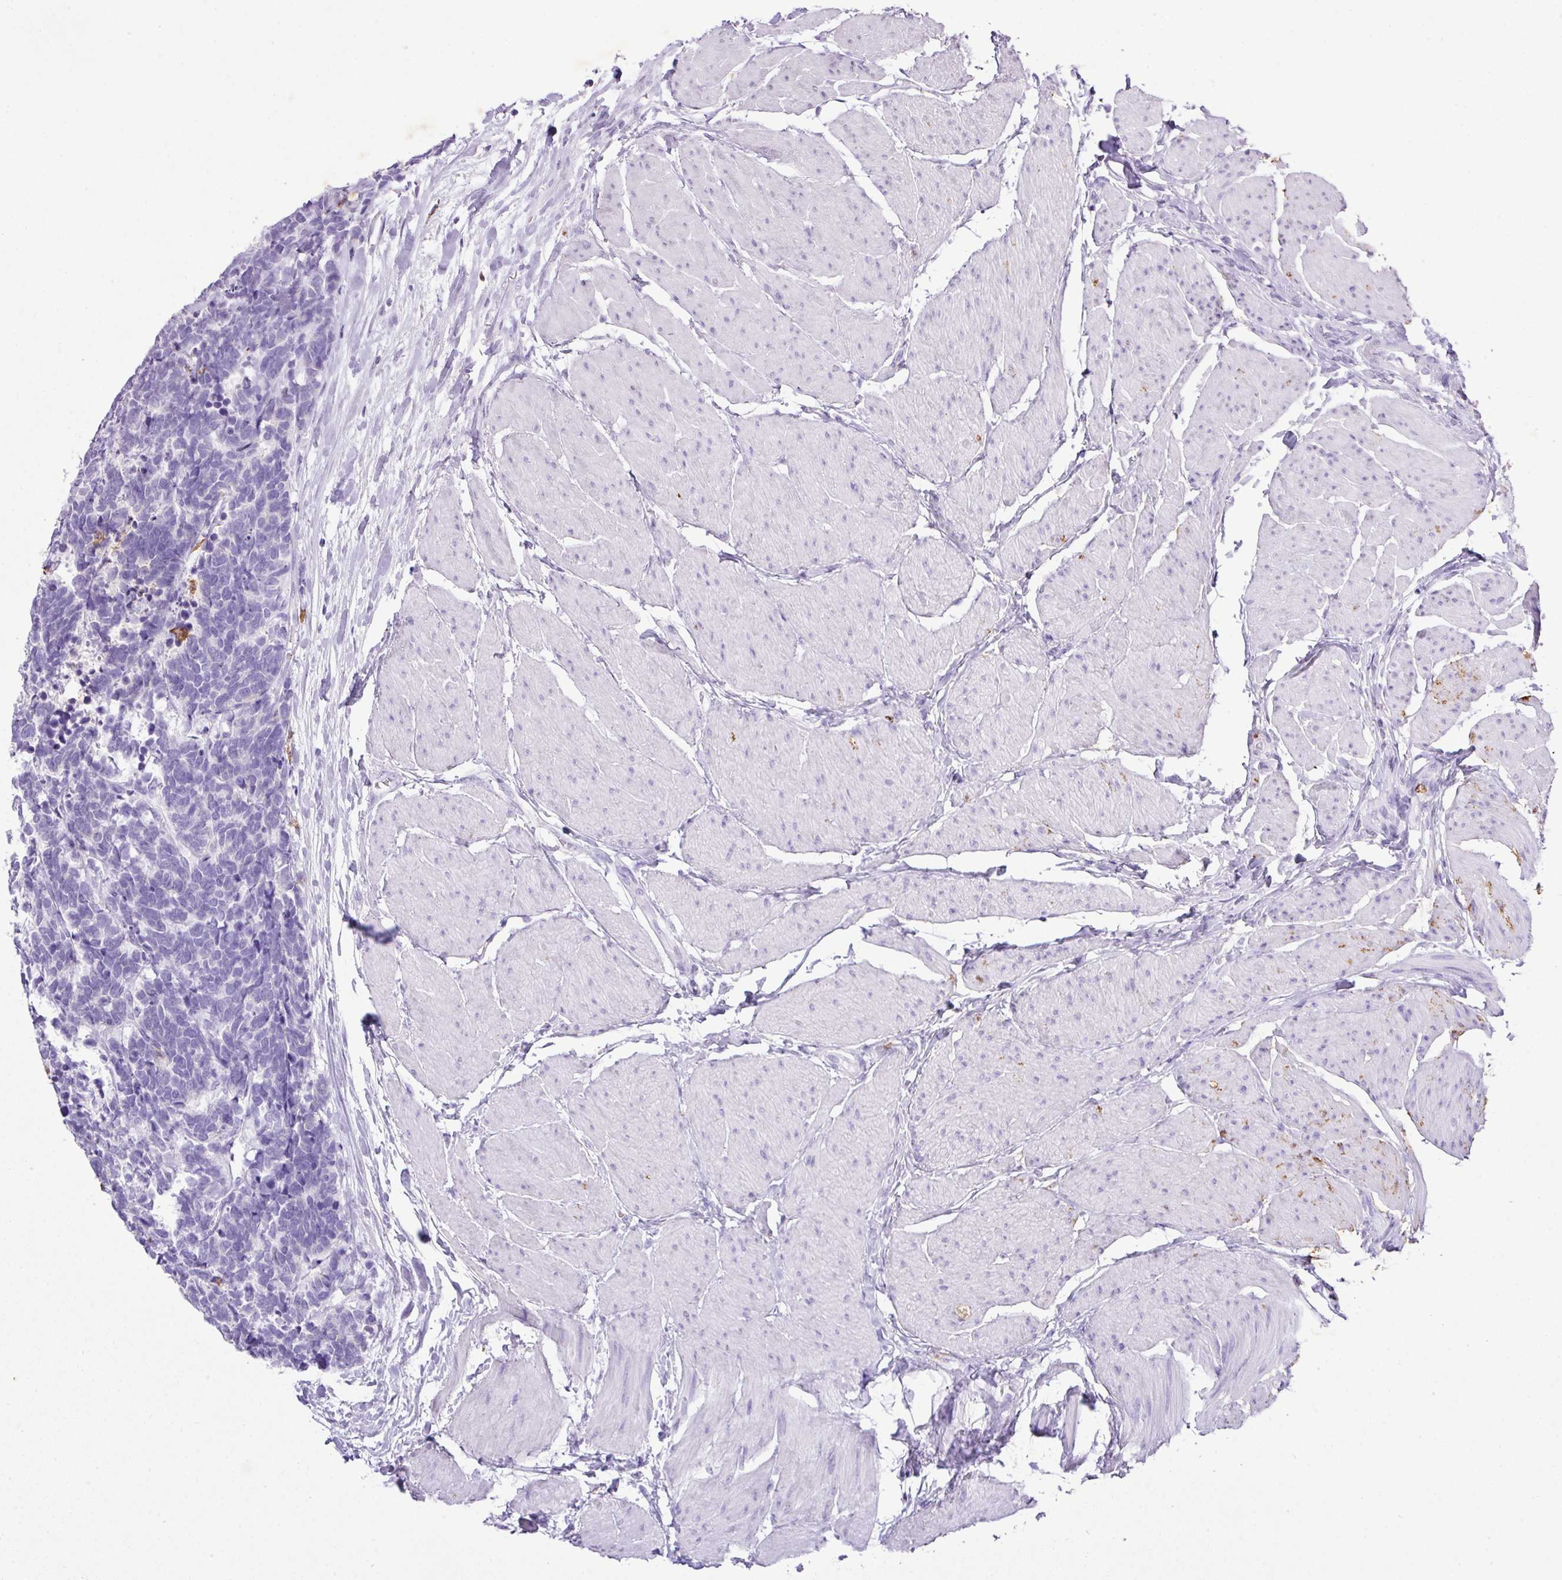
{"staining": {"intensity": "negative", "quantity": "none", "location": "none"}, "tissue": "carcinoid", "cell_type": "Tumor cells", "image_type": "cancer", "snomed": [{"axis": "morphology", "description": "Carcinoma, NOS"}, {"axis": "morphology", "description": "Carcinoid, malignant, NOS"}, {"axis": "topography", "description": "Urinary bladder"}], "caption": "This is an immunohistochemistry (IHC) micrograph of human carcinoid (malignant). There is no positivity in tumor cells.", "gene": "KCNJ11", "patient": {"sex": "male", "age": 57}}